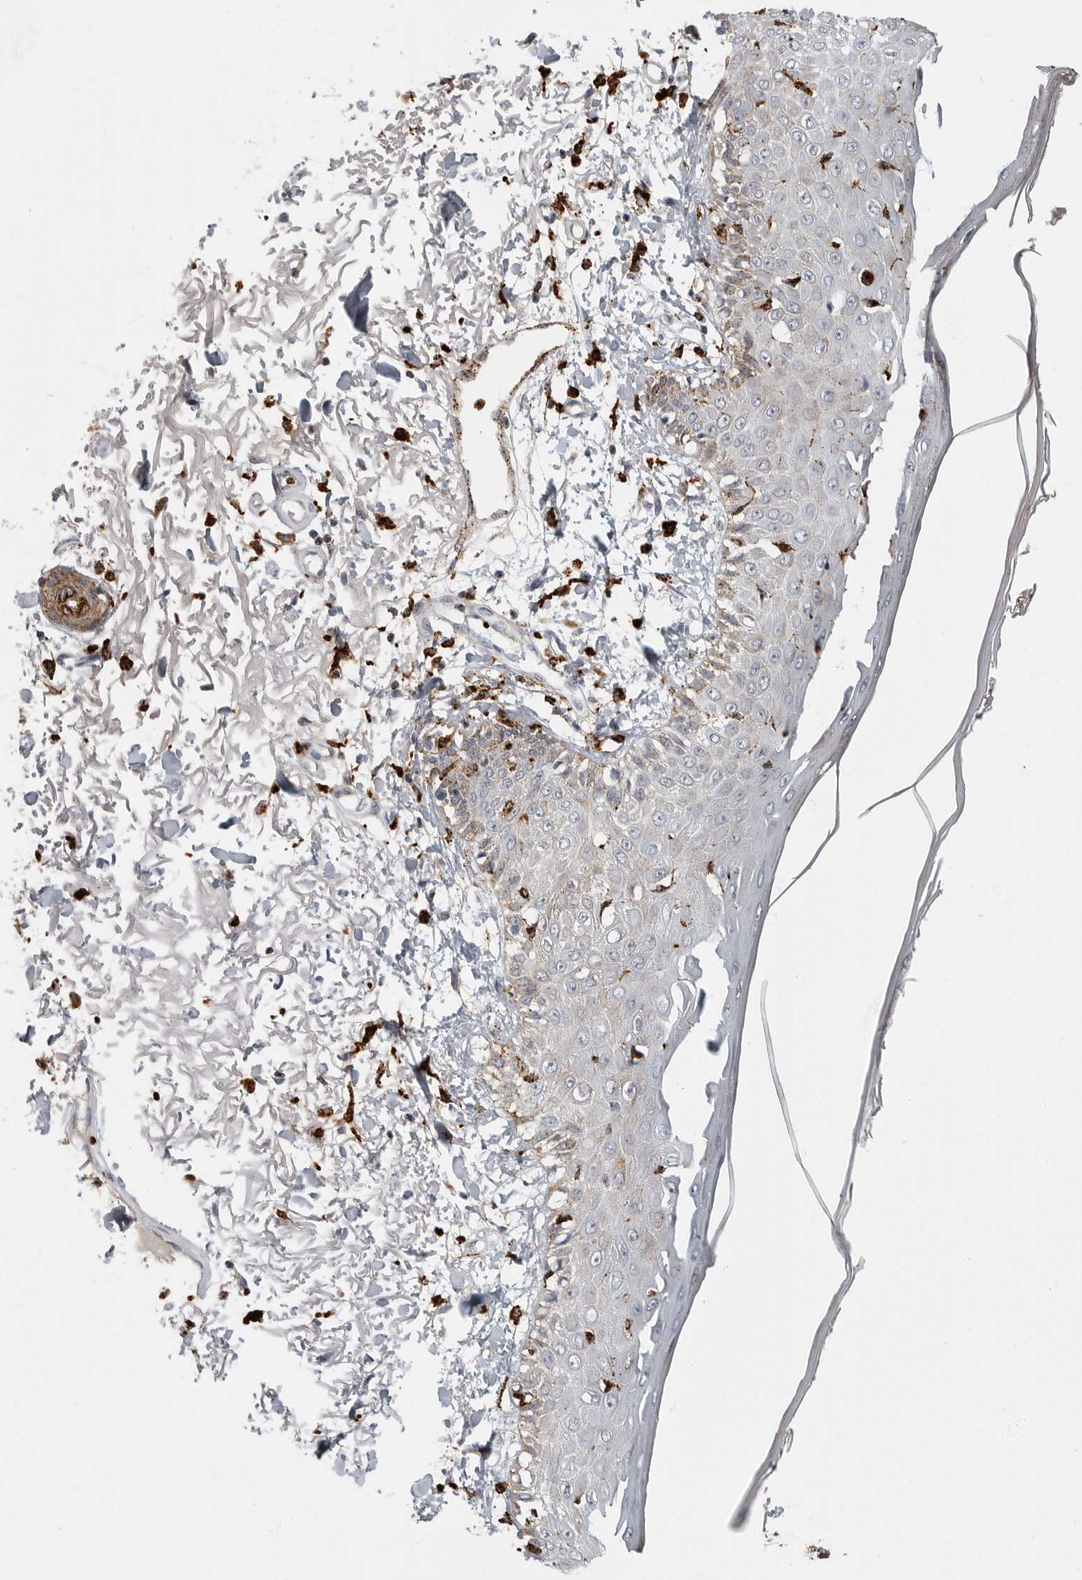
{"staining": {"intensity": "strong", "quantity": ">75%", "location": "cytoplasmic/membranous"}, "tissue": "skin", "cell_type": "Fibroblasts", "image_type": "normal", "snomed": [{"axis": "morphology", "description": "Normal tissue, NOS"}, {"axis": "morphology", "description": "Squamous cell carcinoma, NOS"}, {"axis": "topography", "description": "Skin"}, {"axis": "topography", "description": "Peripheral nerve tissue"}], "caption": "Immunohistochemical staining of normal skin reveals strong cytoplasmic/membranous protein staining in approximately >75% of fibroblasts. (Stains: DAB in brown, nuclei in blue, Microscopy: brightfield microscopy at high magnification).", "gene": "IFI30", "patient": {"sex": "male", "age": 83}}